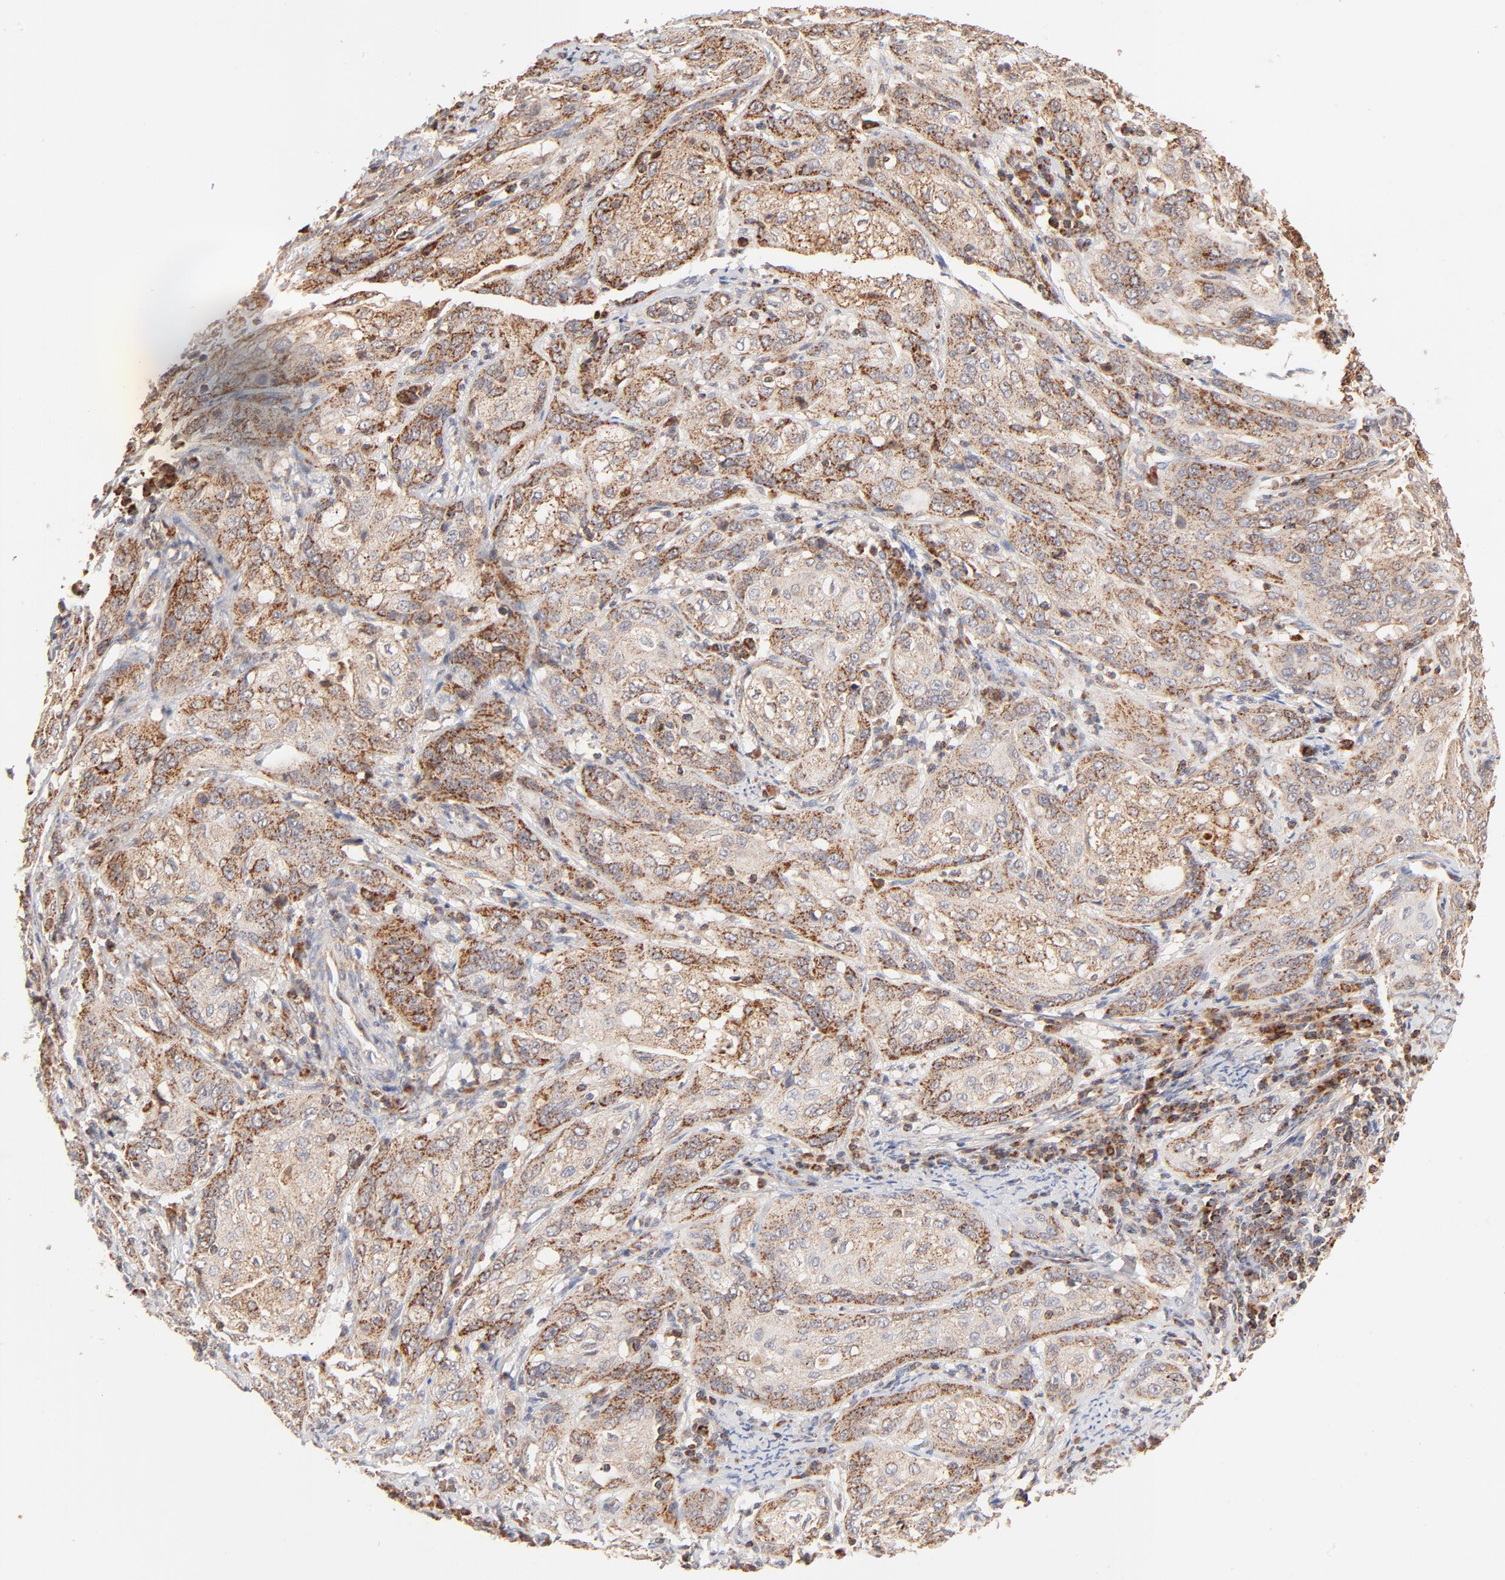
{"staining": {"intensity": "moderate", "quantity": "25%-75%", "location": "cytoplasmic/membranous"}, "tissue": "cervical cancer", "cell_type": "Tumor cells", "image_type": "cancer", "snomed": [{"axis": "morphology", "description": "Squamous cell carcinoma, NOS"}, {"axis": "topography", "description": "Cervix"}], "caption": "Human cervical cancer (squamous cell carcinoma) stained with a protein marker shows moderate staining in tumor cells.", "gene": "CSPG4", "patient": {"sex": "female", "age": 41}}